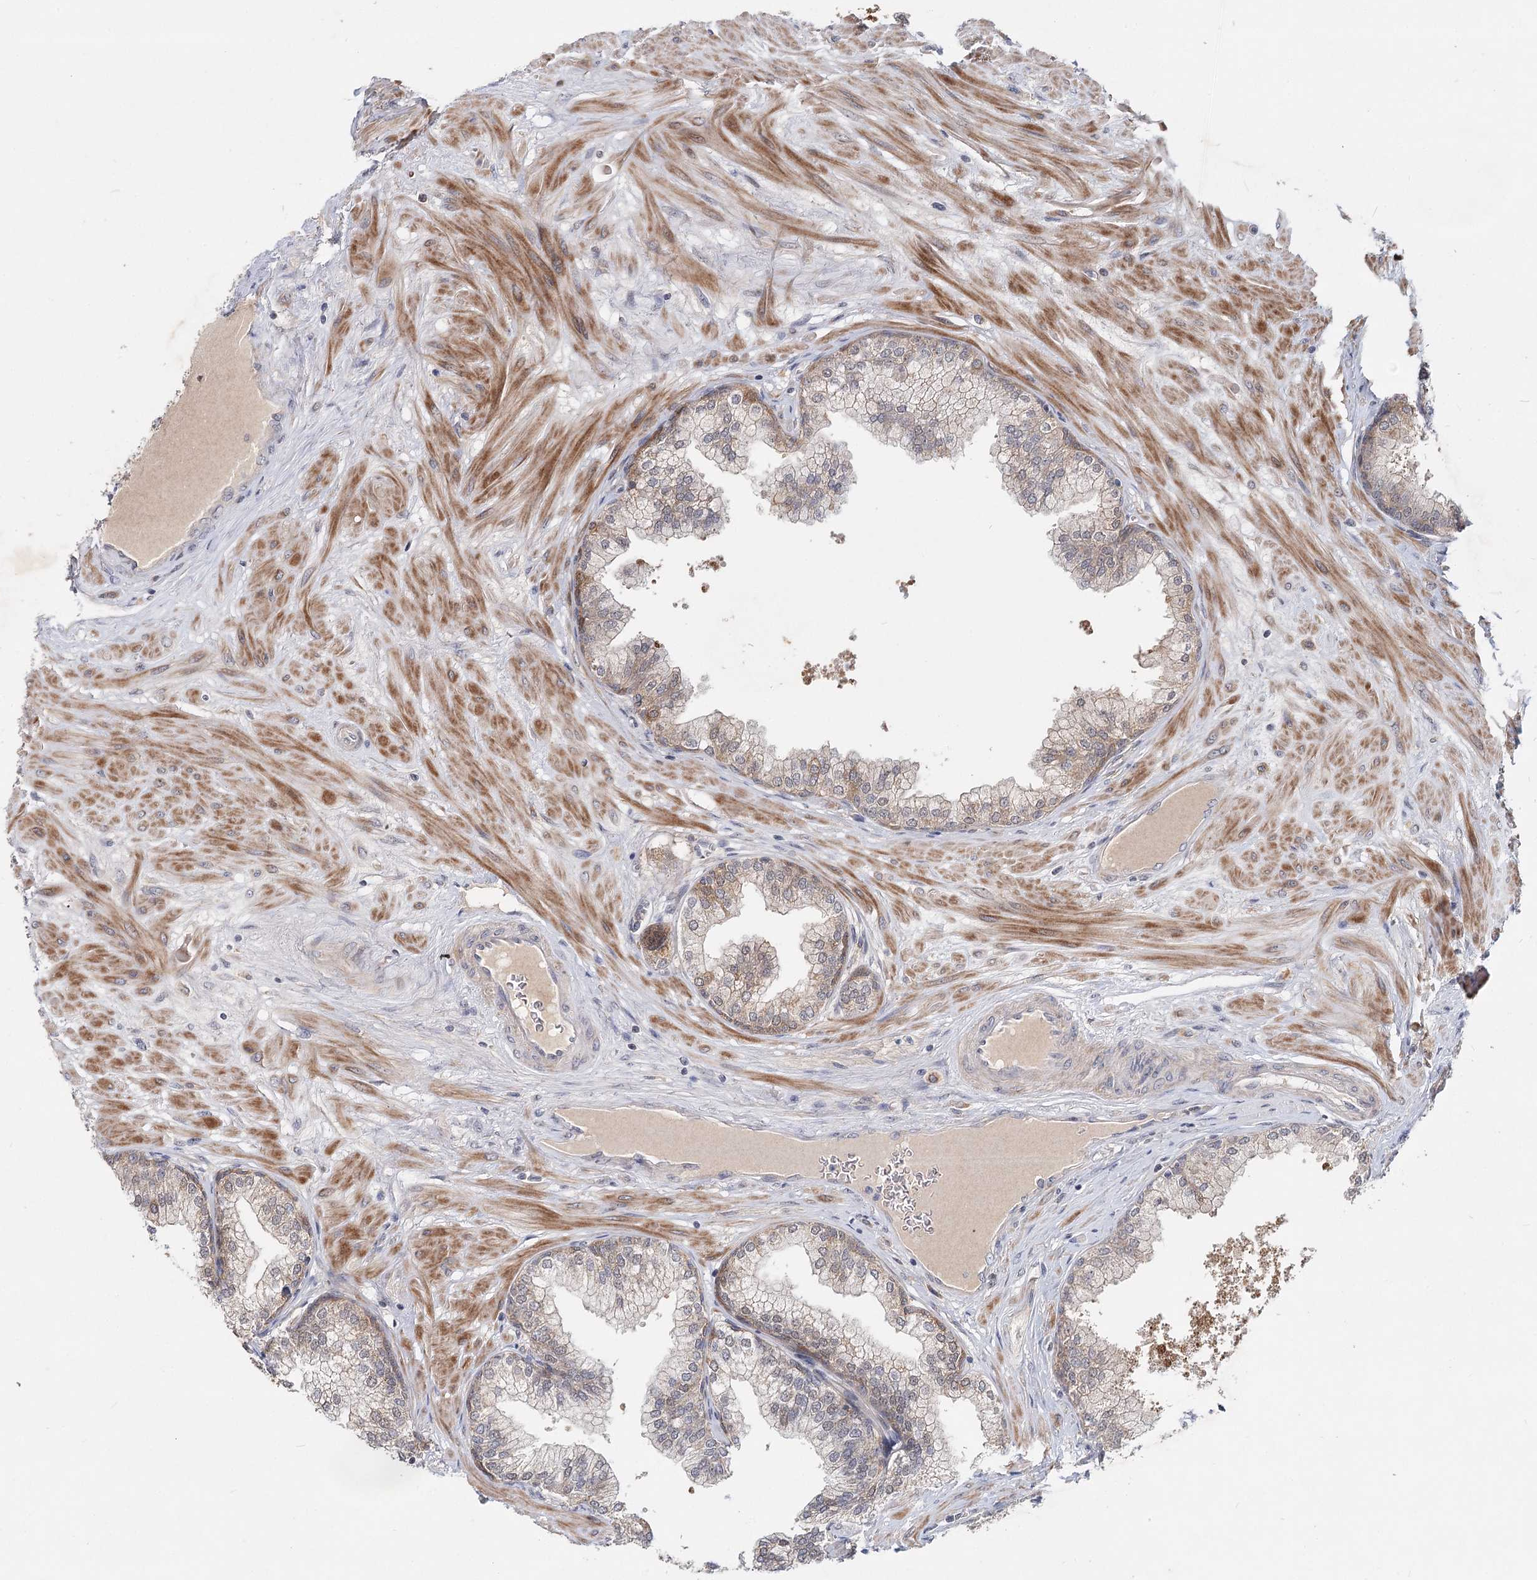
{"staining": {"intensity": "moderate", "quantity": "<25%", "location": "cytoplasmic/membranous"}, "tissue": "prostate", "cell_type": "Glandular cells", "image_type": "normal", "snomed": [{"axis": "morphology", "description": "Normal tissue, NOS"}, {"axis": "topography", "description": "Prostate"}], "caption": "IHC of benign prostate reveals low levels of moderate cytoplasmic/membranous expression in approximately <25% of glandular cells. (DAB = brown stain, brightfield microscopy at high magnification).", "gene": "AP3B1", "patient": {"sex": "male", "age": 60}}